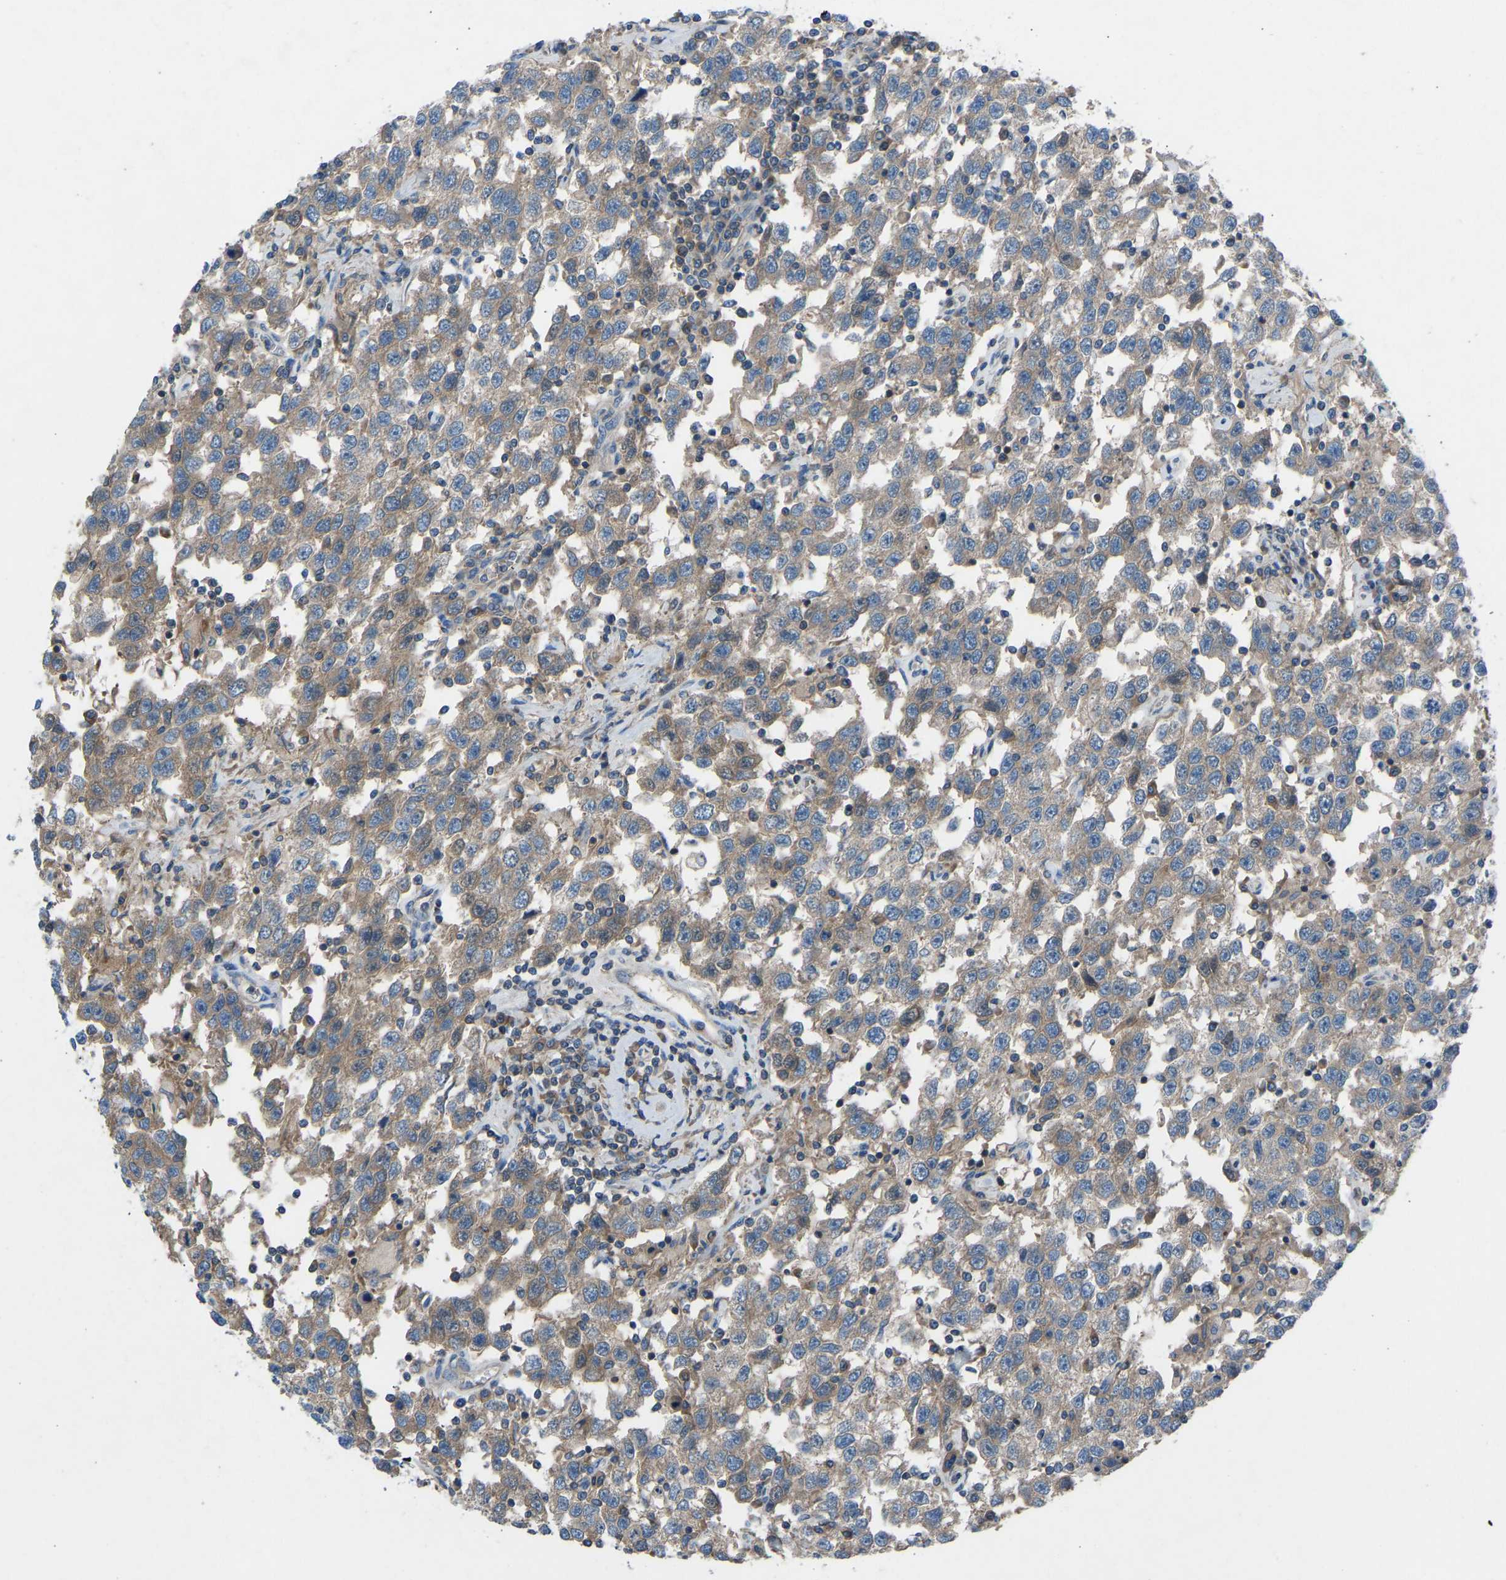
{"staining": {"intensity": "moderate", "quantity": ">75%", "location": "cytoplasmic/membranous"}, "tissue": "testis cancer", "cell_type": "Tumor cells", "image_type": "cancer", "snomed": [{"axis": "morphology", "description": "Seminoma, NOS"}, {"axis": "topography", "description": "Testis"}], "caption": "A histopathology image of human testis cancer (seminoma) stained for a protein shows moderate cytoplasmic/membranous brown staining in tumor cells.", "gene": "GRK6", "patient": {"sex": "male", "age": 41}}